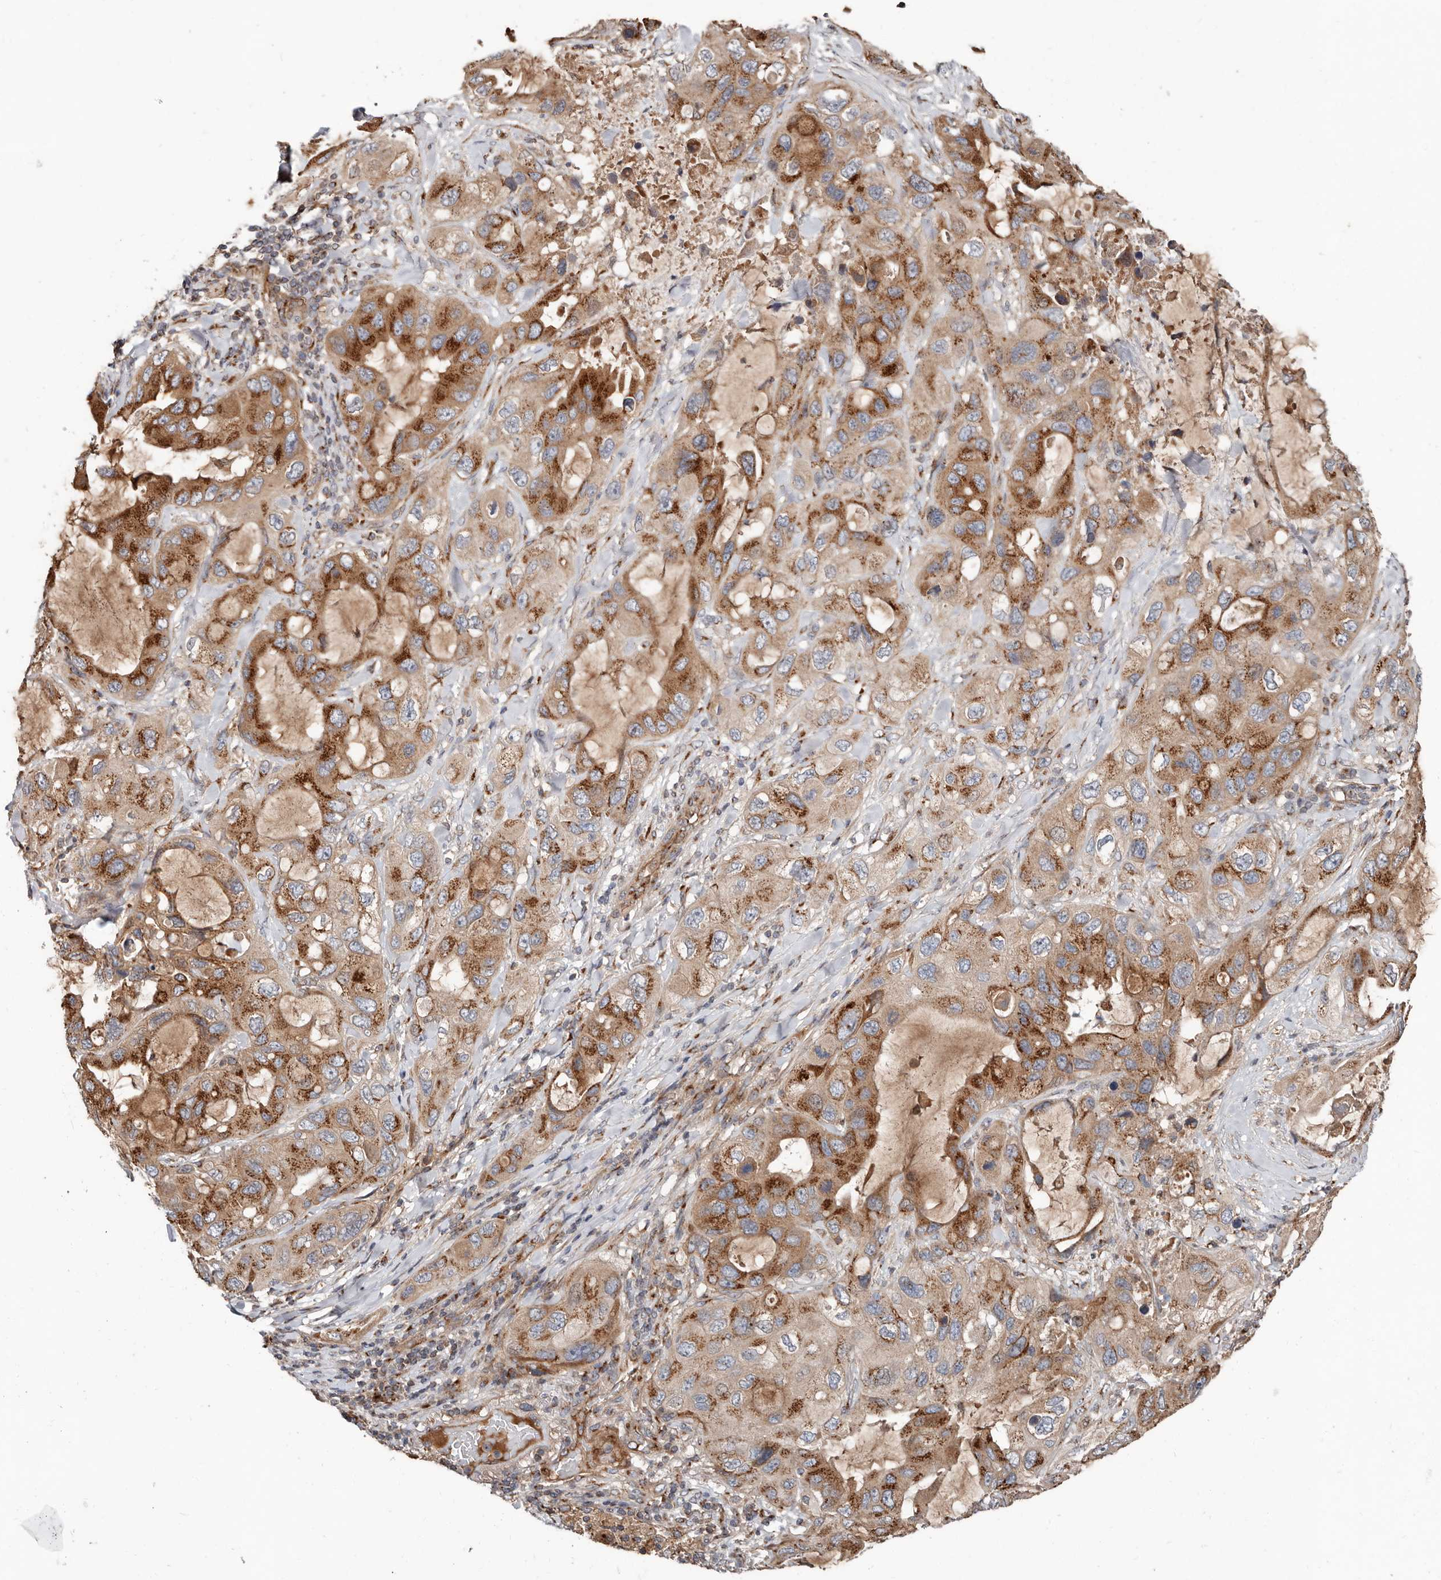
{"staining": {"intensity": "moderate", "quantity": ">75%", "location": "cytoplasmic/membranous"}, "tissue": "lung cancer", "cell_type": "Tumor cells", "image_type": "cancer", "snomed": [{"axis": "morphology", "description": "Squamous cell carcinoma, NOS"}, {"axis": "topography", "description": "Lung"}], "caption": "Immunohistochemistry of human lung cancer (squamous cell carcinoma) reveals medium levels of moderate cytoplasmic/membranous staining in approximately >75% of tumor cells.", "gene": "COG1", "patient": {"sex": "female", "age": 73}}